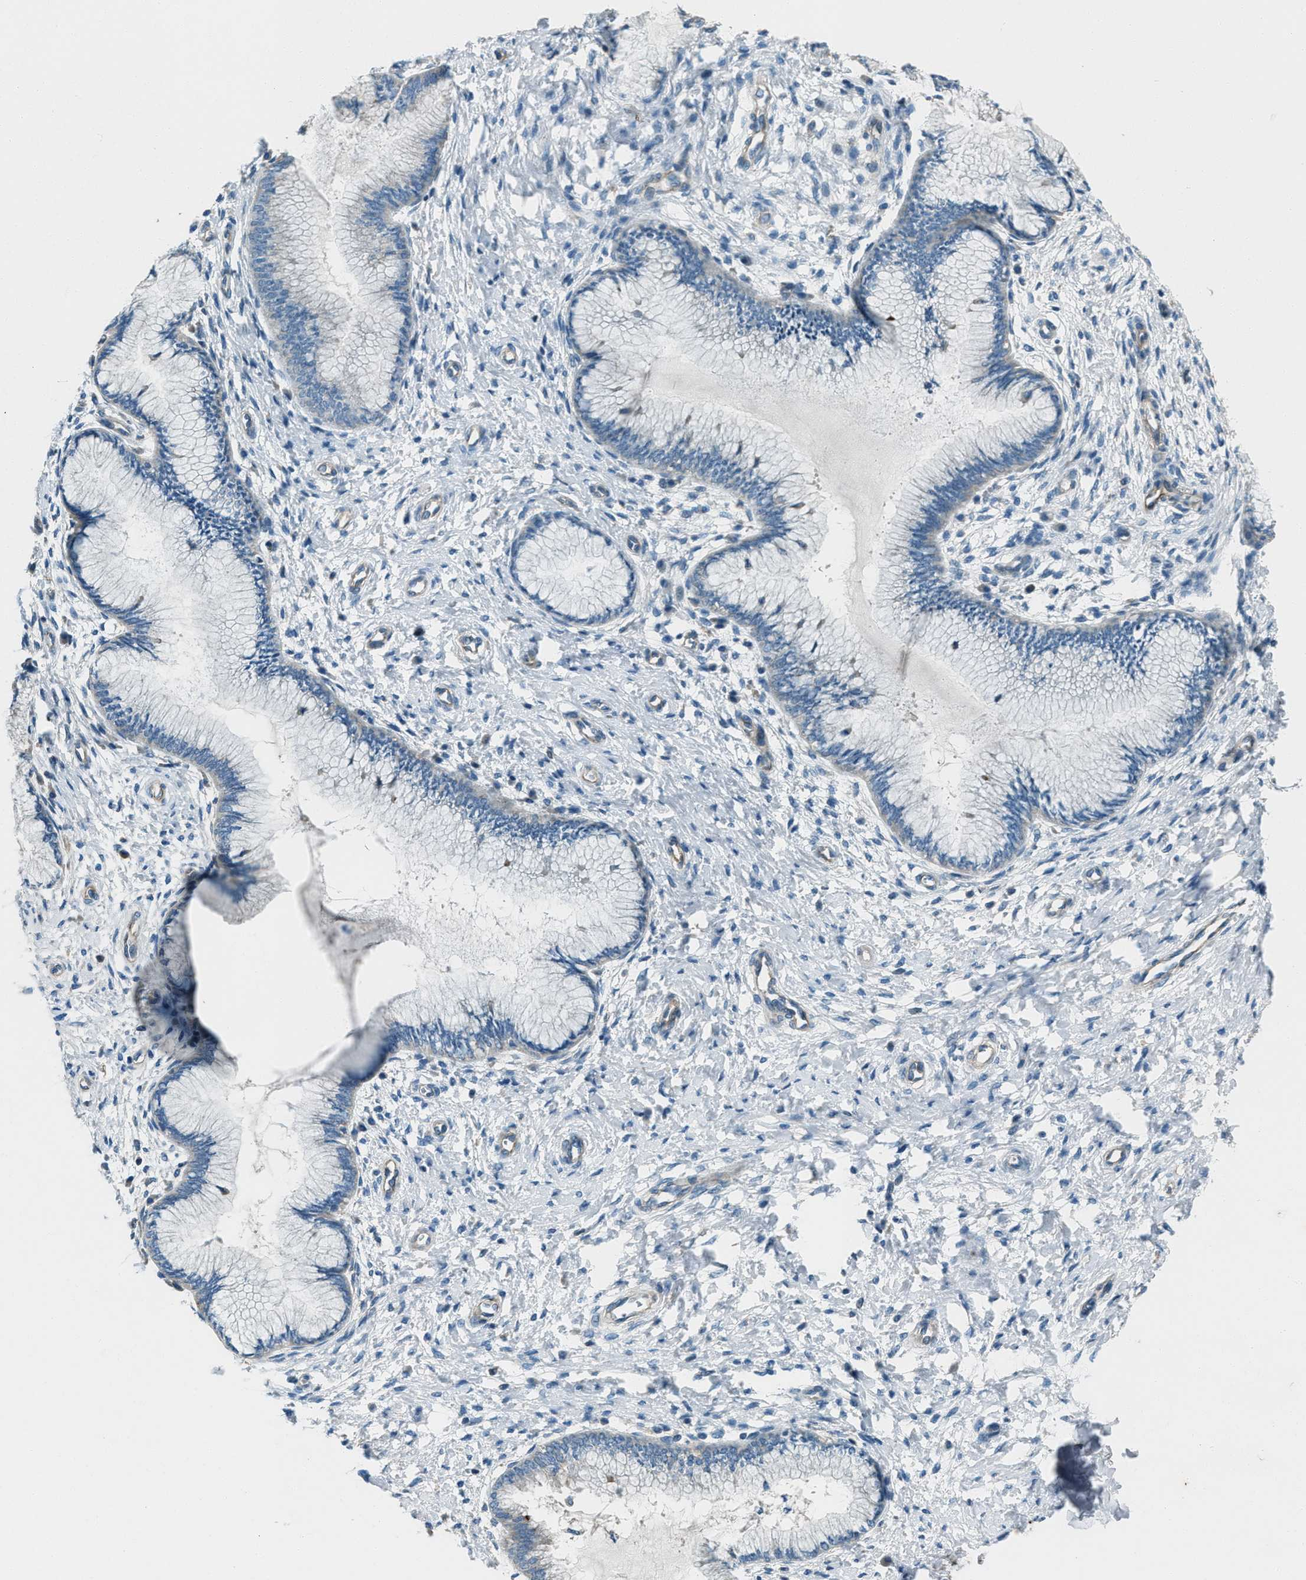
{"staining": {"intensity": "negative", "quantity": "none", "location": "none"}, "tissue": "cervix", "cell_type": "Glandular cells", "image_type": "normal", "snomed": [{"axis": "morphology", "description": "Normal tissue, NOS"}, {"axis": "topography", "description": "Cervix"}], "caption": "Glandular cells show no significant staining in unremarkable cervix.", "gene": "SVIL", "patient": {"sex": "female", "age": 55}}